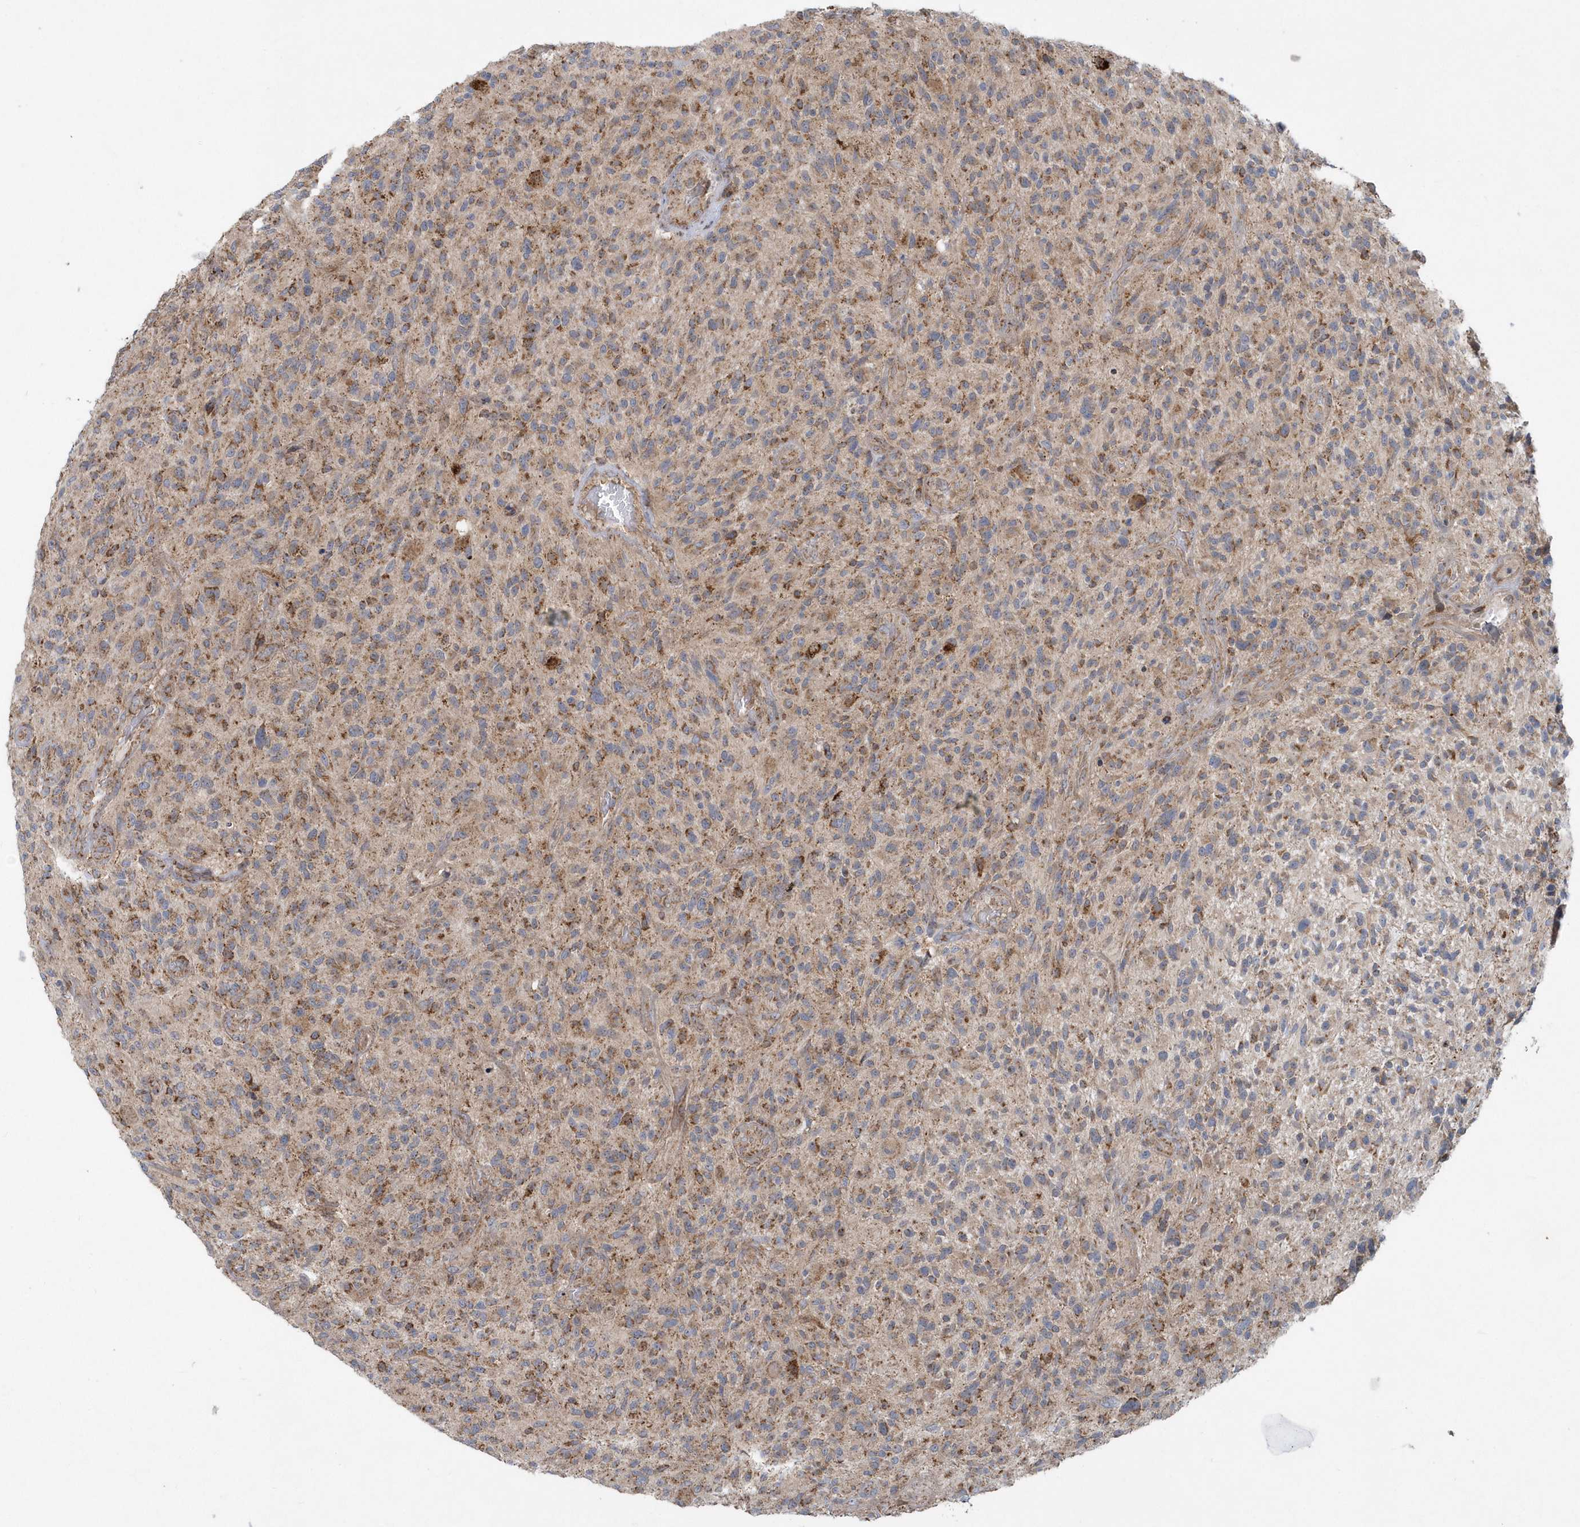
{"staining": {"intensity": "weak", "quantity": "25%-75%", "location": "cytoplasmic/membranous"}, "tissue": "glioma", "cell_type": "Tumor cells", "image_type": "cancer", "snomed": [{"axis": "morphology", "description": "Glioma, malignant, High grade"}, {"axis": "topography", "description": "Brain"}], "caption": "Immunohistochemistry (IHC) photomicrograph of neoplastic tissue: malignant glioma (high-grade) stained using immunohistochemistry displays low levels of weak protein expression localized specifically in the cytoplasmic/membranous of tumor cells, appearing as a cytoplasmic/membranous brown color.", "gene": "PPP1R7", "patient": {"sex": "male", "age": 47}}